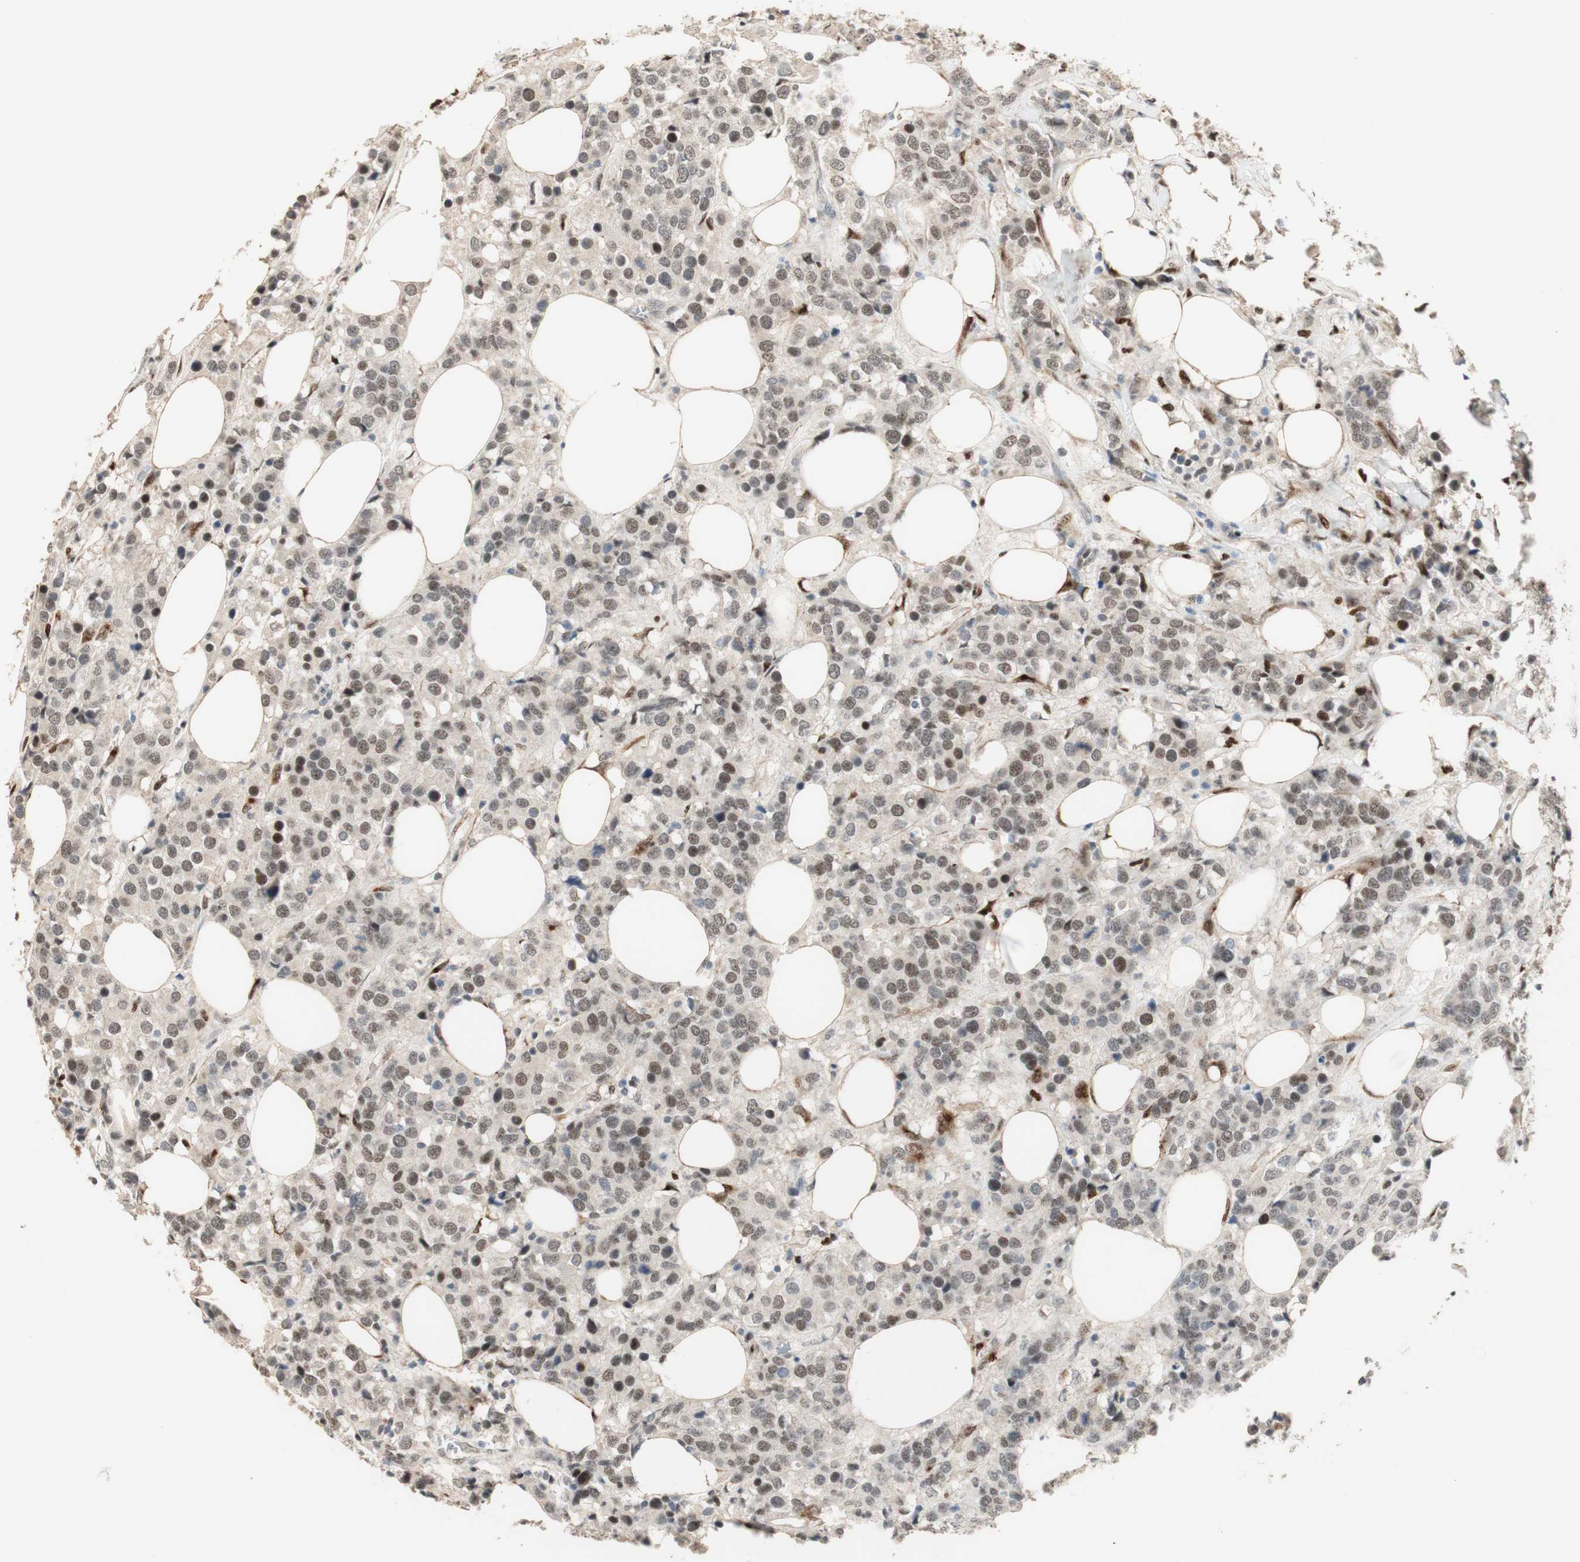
{"staining": {"intensity": "weak", "quantity": "25%-75%", "location": "nuclear"}, "tissue": "breast cancer", "cell_type": "Tumor cells", "image_type": "cancer", "snomed": [{"axis": "morphology", "description": "Lobular carcinoma"}, {"axis": "topography", "description": "Breast"}], "caption": "This photomicrograph displays breast cancer (lobular carcinoma) stained with immunohistochemistry to label a protein in brown. The nuclear of tumor cells show weak positivity for the protein. Nuclei are counter-stained blue.", "gene": "FOXP1", "patient": {"sex": "female", "age": 59}}